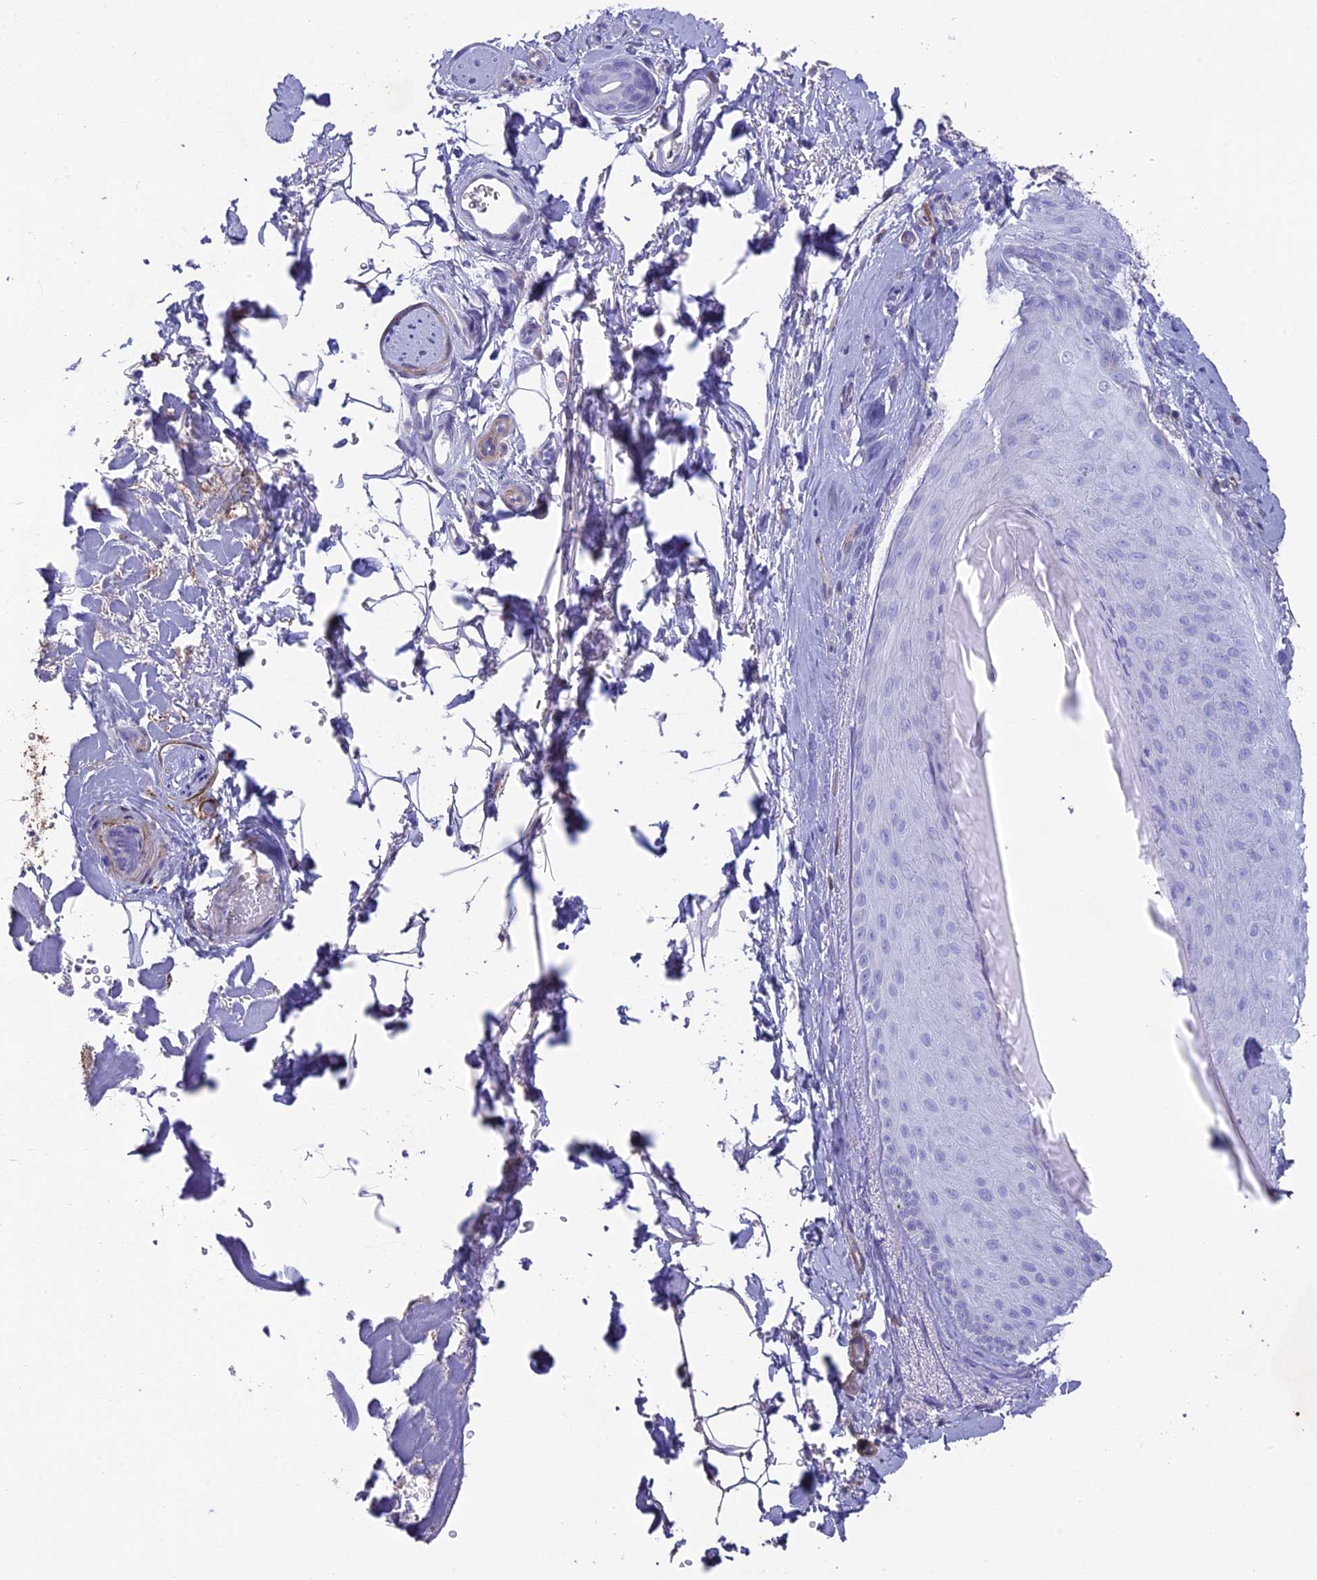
{"staining": {"intensity": "weak", "quantity": "<25%", "location": "cytoplasmic/membranous"}, "tissue": "skin", "cell_type": "Epidermal cells", "image_type": "normal", "snomed": [{"axis": "morphology", "description": "Normal tissue, NOS"}, {"axis": "topography", "description": "Anal"}], "caption": "DAB (3,3'-diaminobenzidine) immunohistochemical staining of benign skin shows no significant positivity in epidermal cells.", "gene": "TNS1", "patient": {"sex": "male", "age": 44}}